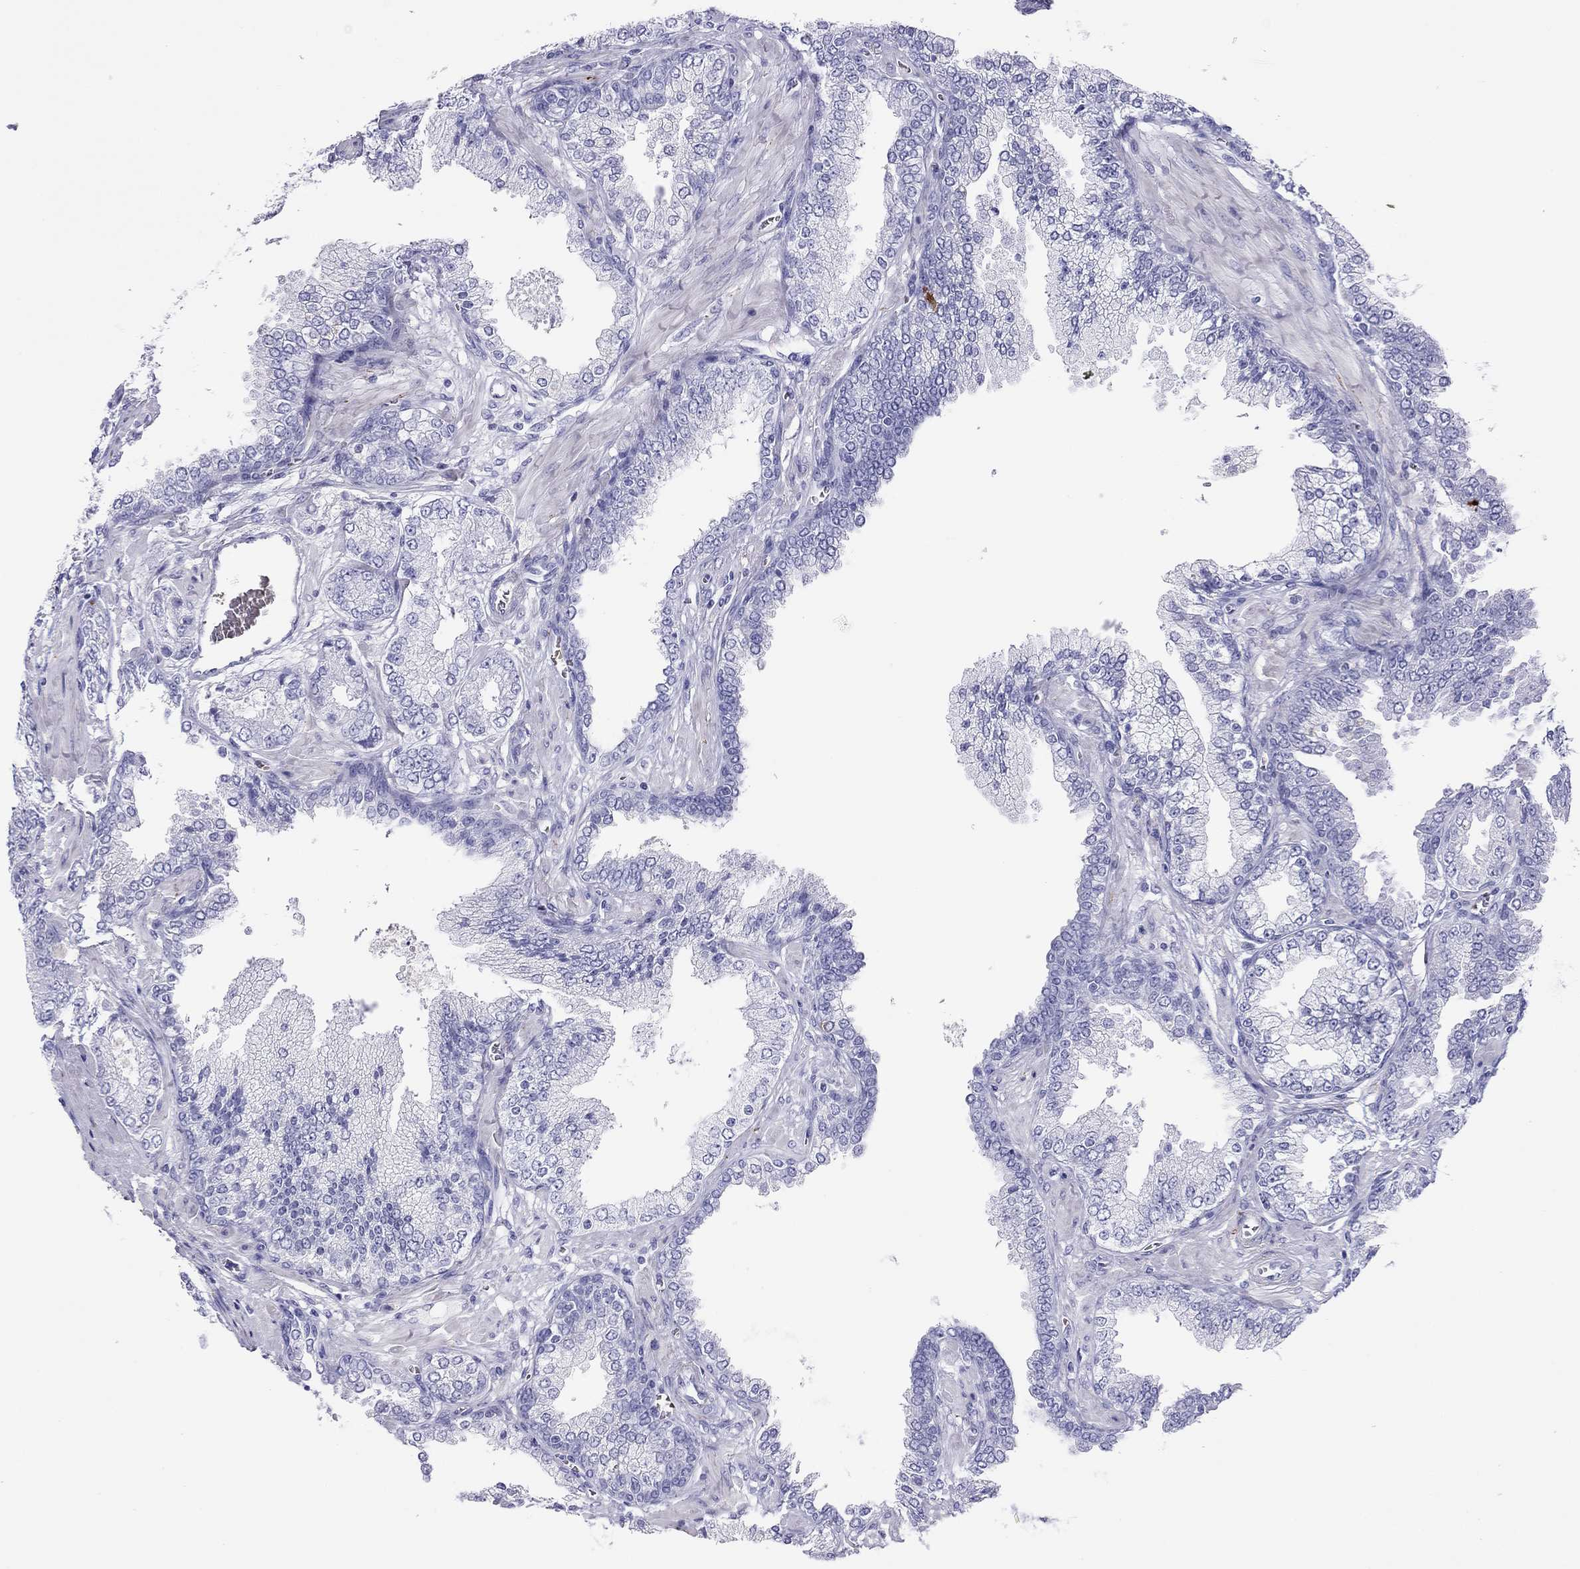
{"staining": {"intensity": "negative", "quantity": "none", "location": "none"}, "tissue": "prostate cancer", "cell_type": "Tumor cells", "image_type": "cancer", "snomed": [{"axis": "morphology", "description": "Adenocarcinoma, NOS"}, {"axis": "topography", "description": "Prostate"}], "caption": "Photomicrograph shows no significant protein expression in tumor cells of prostate adenocarcinoma.", "gene": "PTPRN", "patient": {"sex": "male", "age": 64}}